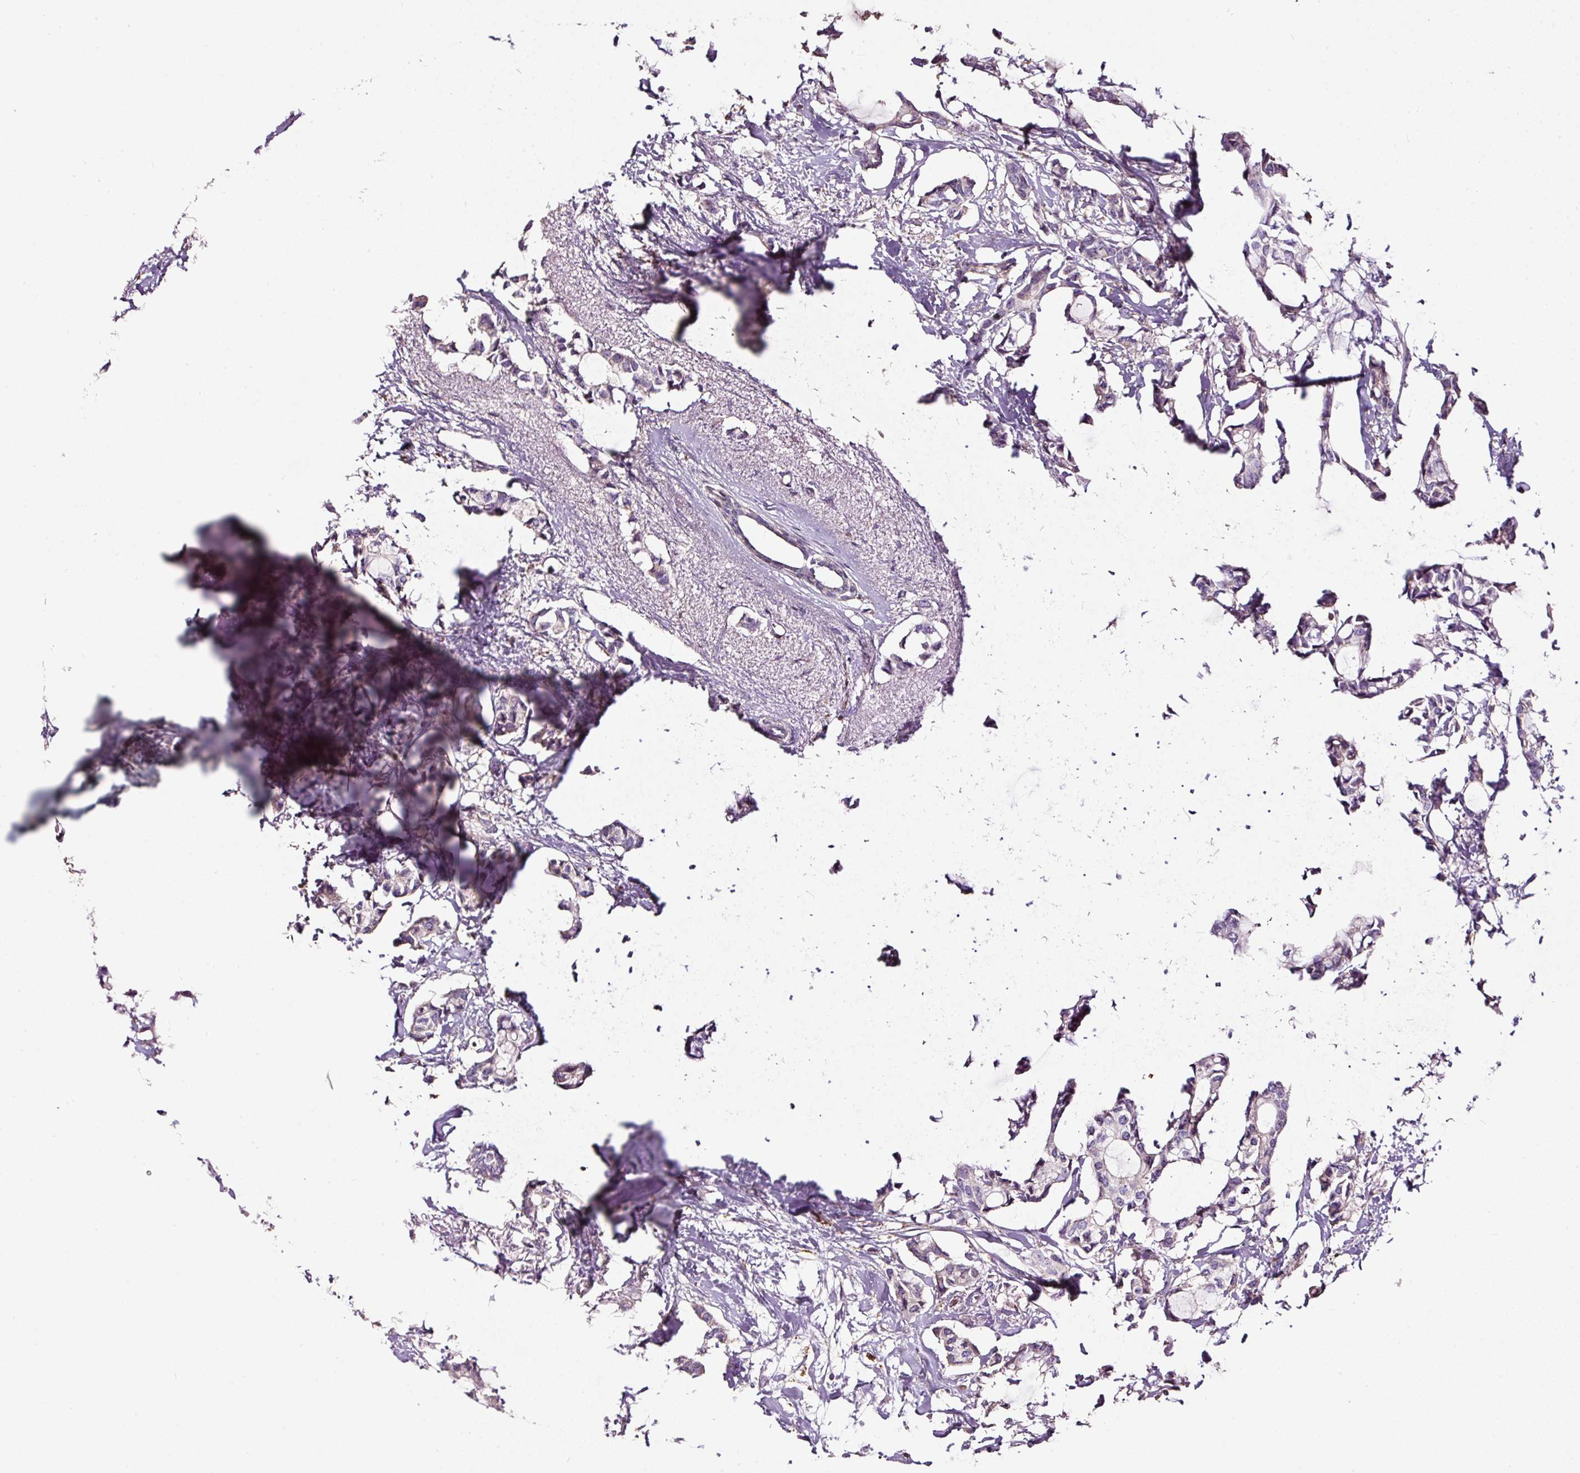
{"staining": {"intensity": "negative", "quantity": "none", "location": "none"}, "tissue": "breast cancer", "cell_type": "Tumor cells", "image_type": "cancer", "snomed": [{"axis": "morphology", "description": "Duct carcinoma"}, {"axis": "topography", "description": "Breast"}], "caption": "This is a histopathology image of IHC staining of breast cancer (intraductal carcinoma), which shows no positivity in tumor cells.", "gene": "LRRC24", "patient": {"sex": "female", "age": 73}}